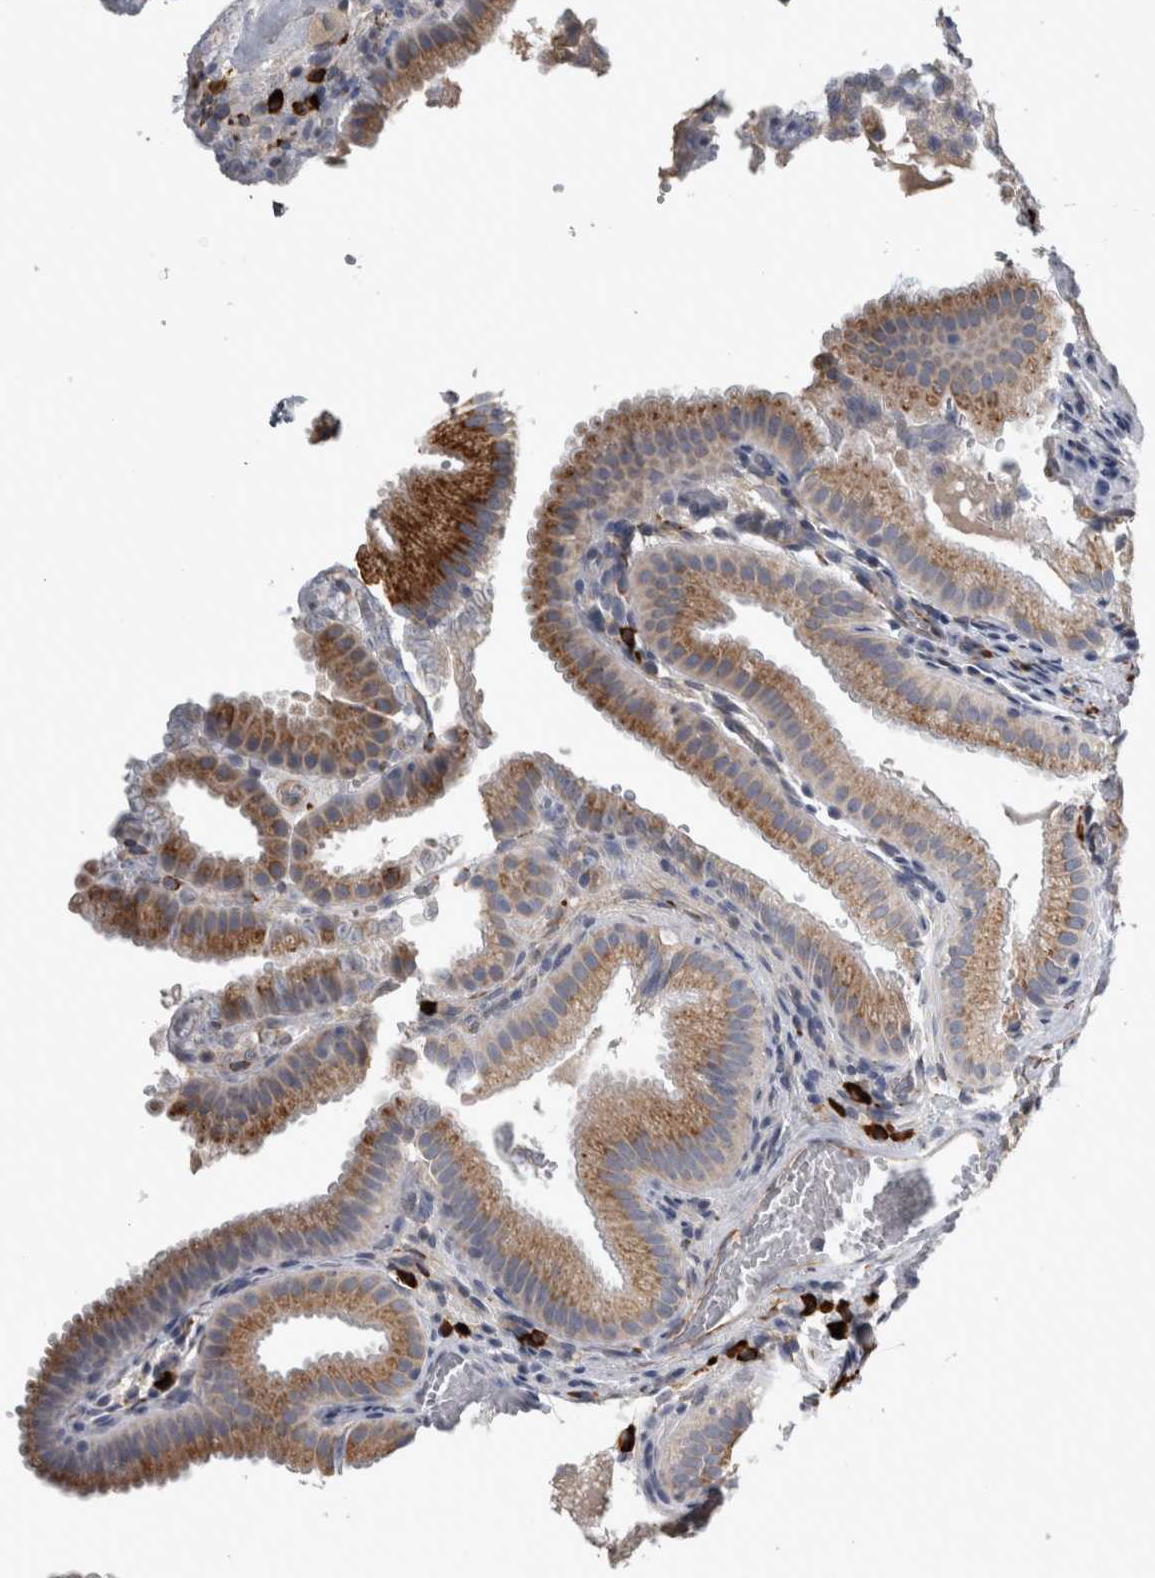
{"staining": {"intensity": "moderate", "quantity": ">75%", "location": "cytoplasmic/membranous"}, "tissue": "gallbladder", "cell_type": "Glandular cells", "image_type": "normal", "snomed": [{"axis": "morphology", "description": "Normal tissue, NOS"}, {"axis": "topography", "description": "Gallbladder"}], "caption": "Normal gallbladder demonstrates moderate cytoplasmic/membranous staining in approximately >75% of glandular cells, visualized by immunohistochemistry.", "gene": "FHIP2B", "patient": {"sex": "female", "age": 30}}